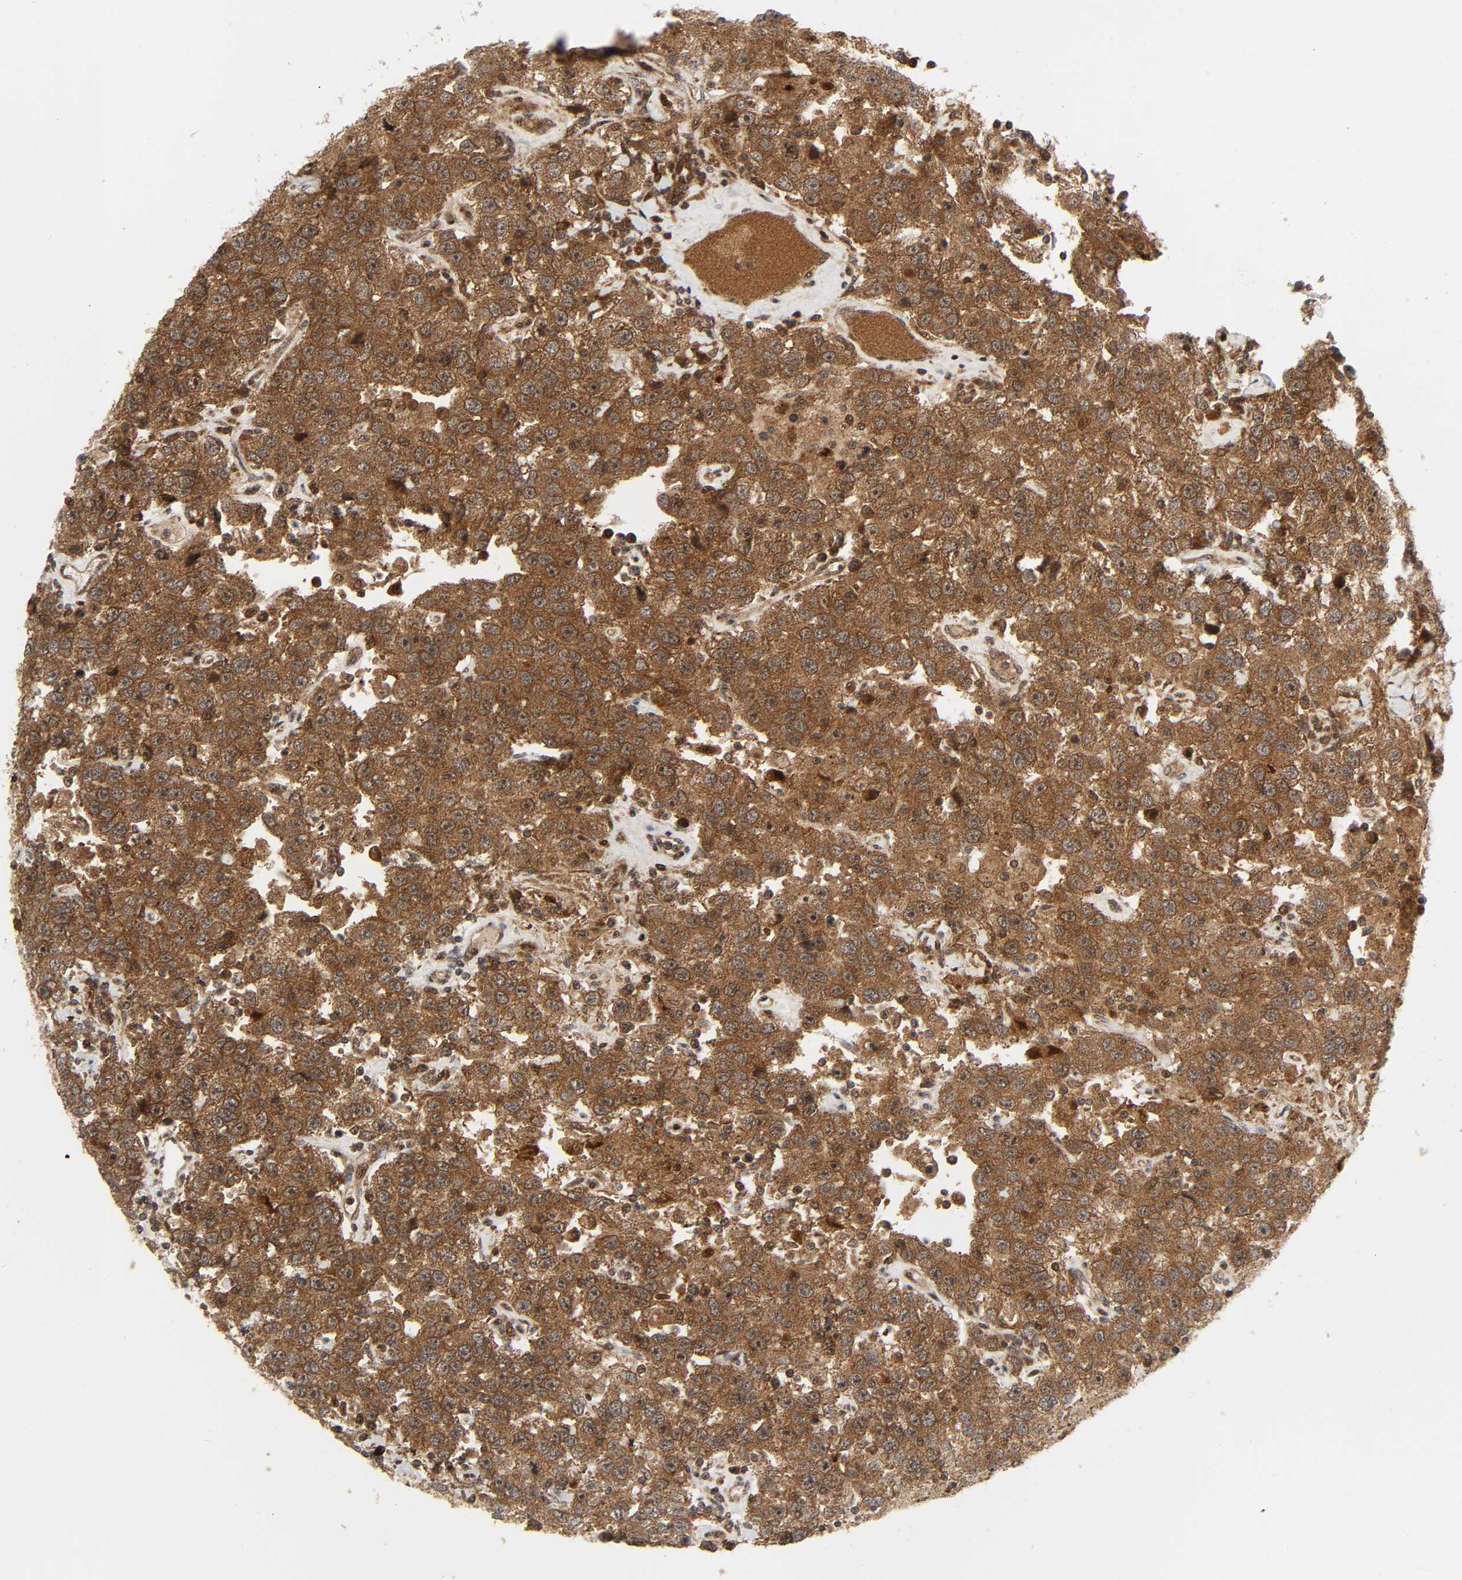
{"staining": {"intensity": "moderate", "quantity": ">75%", "location": "cytoplasmic/membranous"}, "tissue": "testis cancer", "cell_type": "Tumor cells", "image_type": "cancer", "snomed": [{"axis": "morphology", "description": "Seminoma, NOS"}, {"axis": "topography", "description": "Testis"}], "caption": "Approximately >75% of tumor cells in human testis cancer display moderate cytoplasmic/membranous protein staining as visualized by brown immunohistochemical staining.", "gene": "CHUK", "patient": {"sex": "male", "age": 41}}